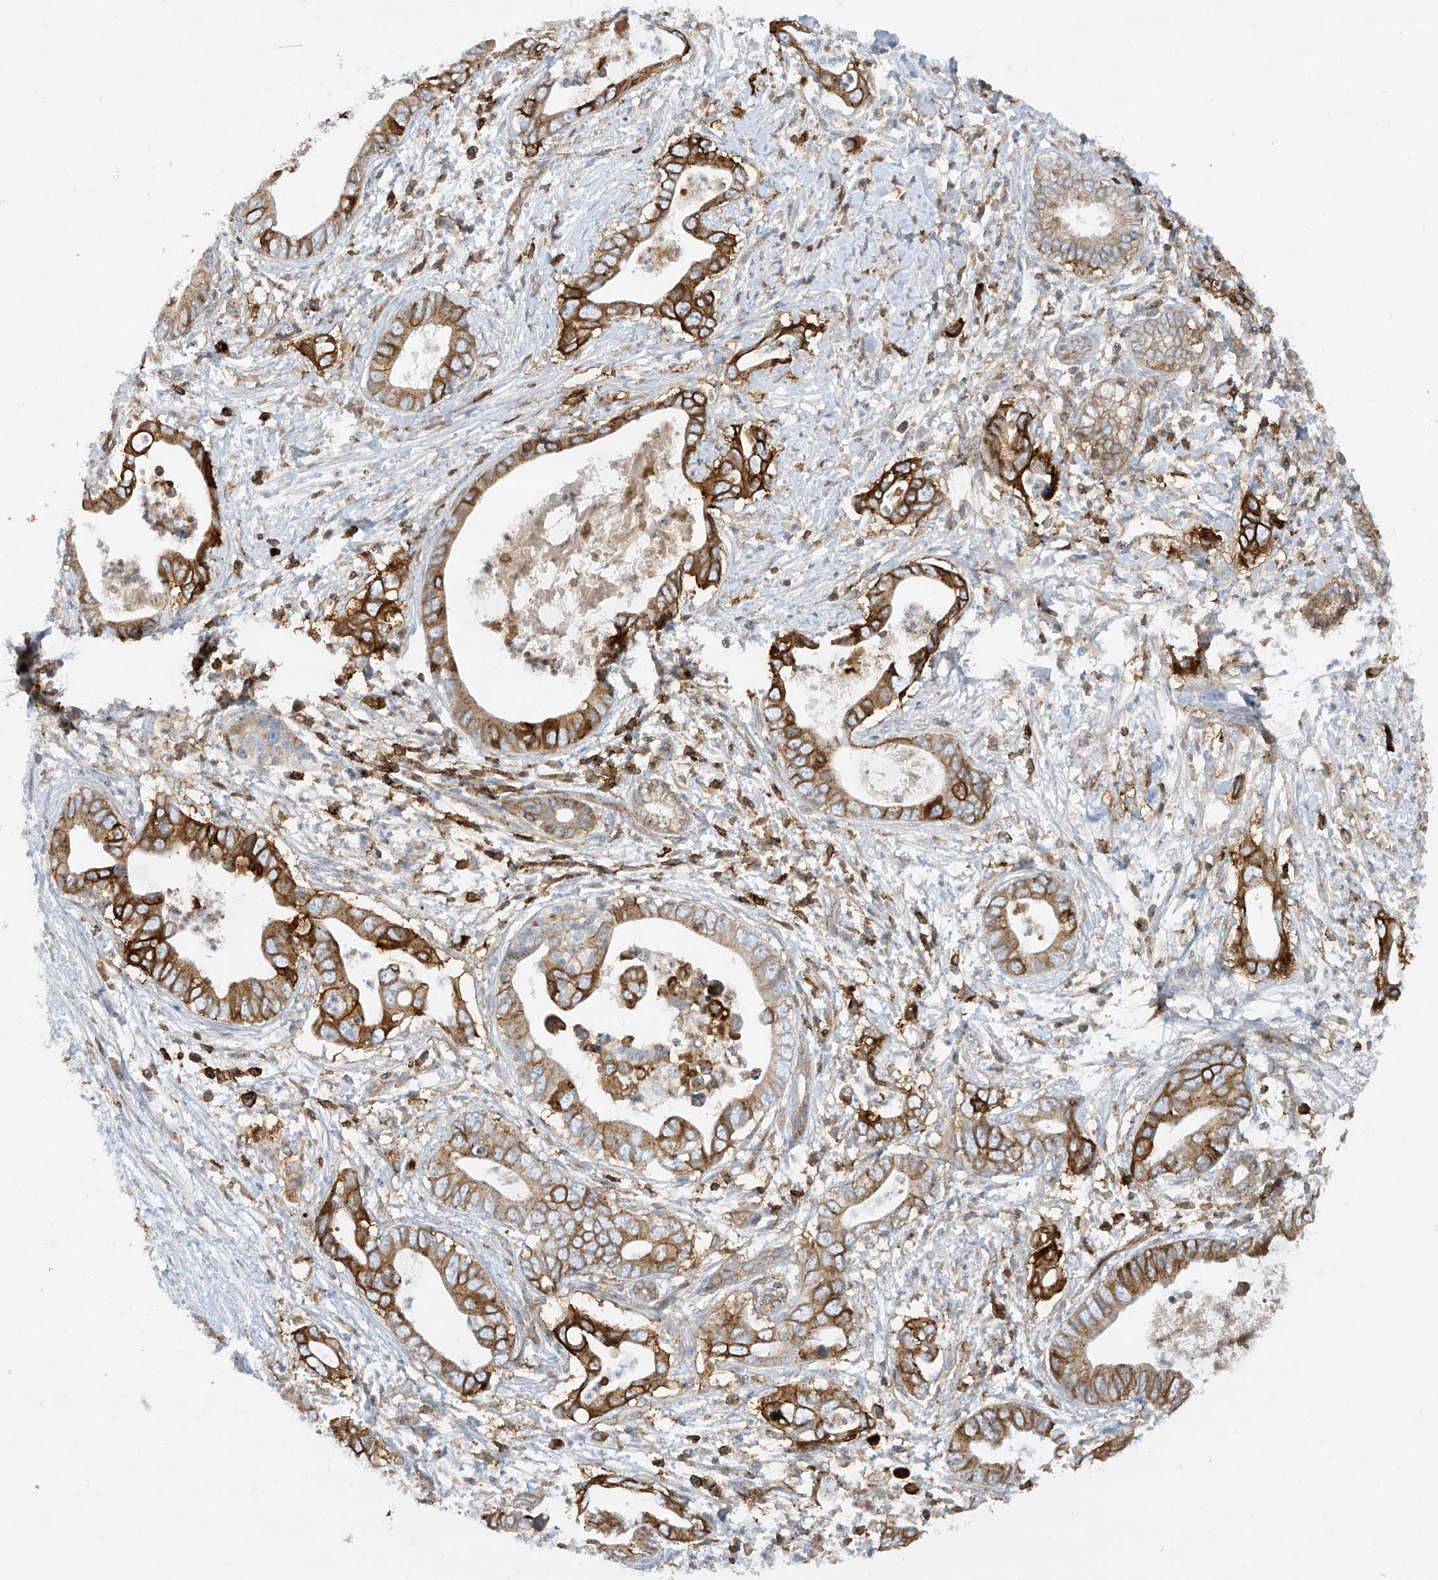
{"staining": {"intensity": "strong", "quantity": ">75%", "location": "cytoplasmic/membranous"}, "tissue": "pancreatic cancer", "cell_type": "Tumor cells", "image_type": "cancer", "snomed": [{"axis": "morphology", "description": "Adenocarcinoma, NOS"}, {"axis": "topography", "description": "Pancreas"}], "caption": "Protein analysis of pancreatic cancer (adenocarcinoma) tissue demonstrates strong cytoplasmic/membranous expression in approximately >75% of tumor cells. The staining is performed using DAB (3,3'-diaminobenzidine) brown chromogen to label protein expression. The nuclei are counter-stained blue using hematoxylin.", "gene": "HLA-E", "patient": {"sex": "male", "age": 75}}